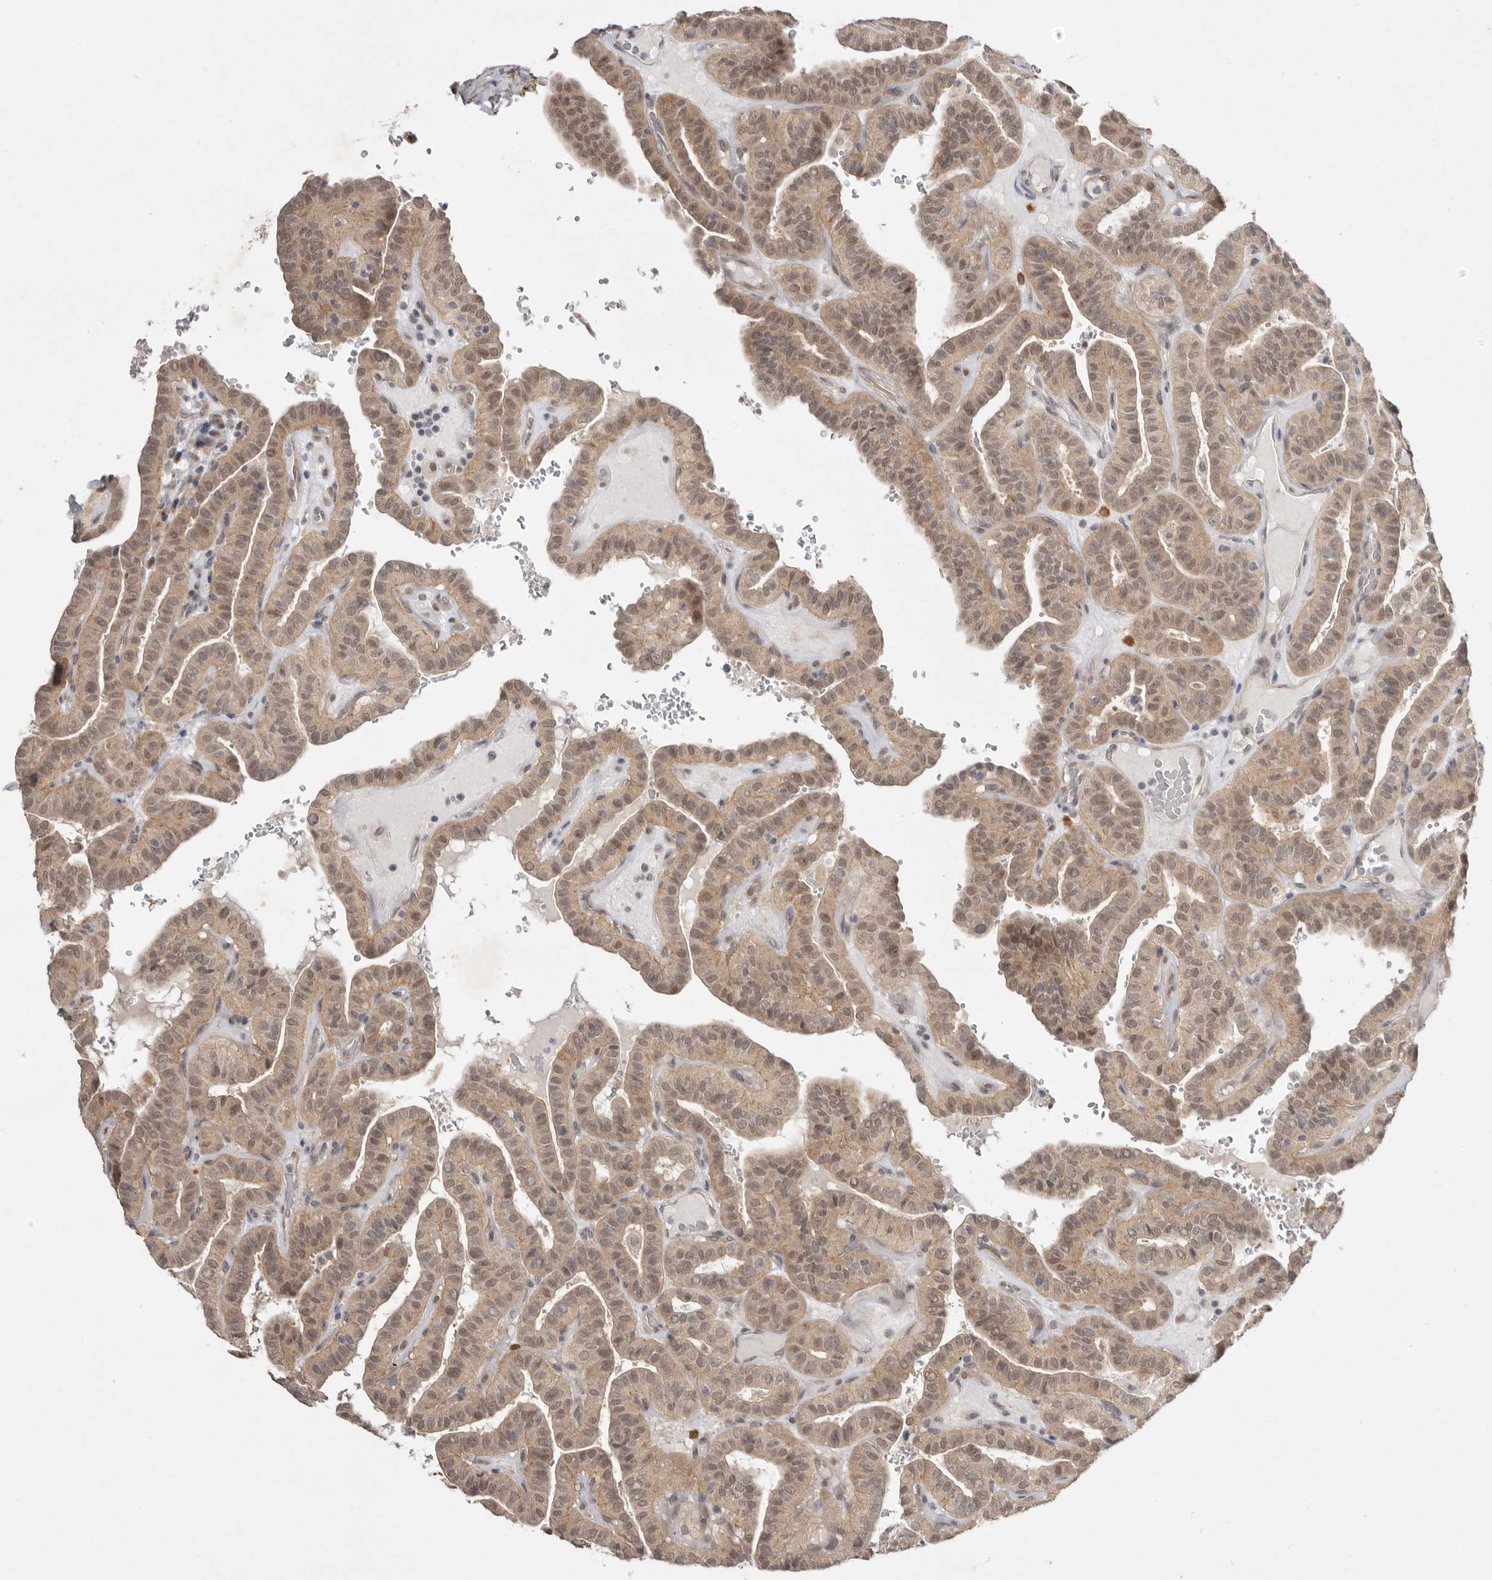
{"staining": {"intensity": "moderate", "quantity": ">75%", "location": "cytoplasmic/membranous,nuclear"}, "tissue": "thyroid cancer", "cell_type": "Tumor cells", "image_type": "cancer", "snomed": [{"axis": "morphology", "description": "Papillary adenocarcinoma, NOS"}, {"axis": "topography", "description": "Thyroid gland"}], "caption": "Thyroid cancer stained for a protein reveals moderate cytoplasmic/membranous and nuclear positivity in tumor cells.", "gene": "NSUN4", "patient": {"sex": "male", "age": 77}}